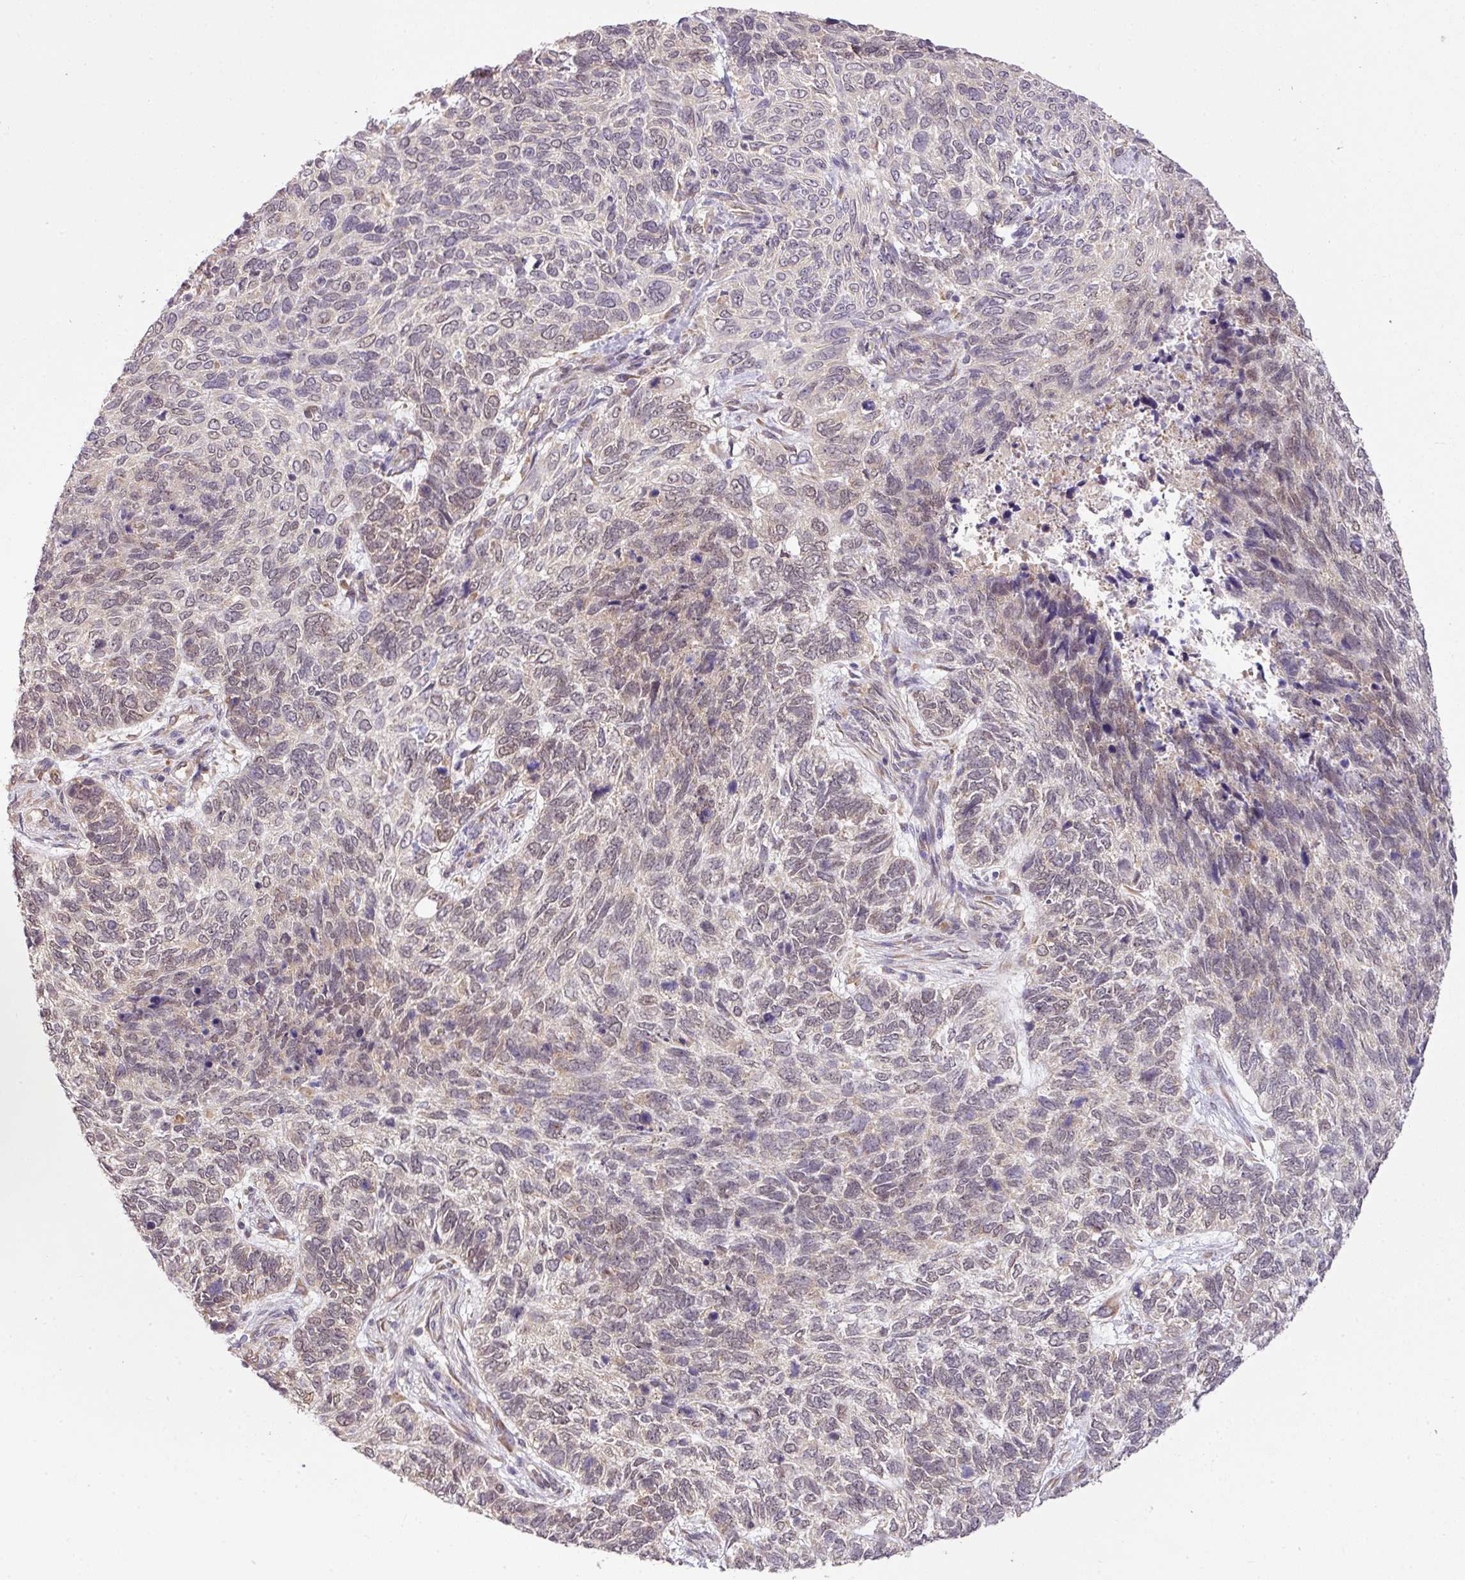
{"staining": {"intensity": "weak", "quantity": "<25%", "location": "nuclear"}, "tissue": "skin cancer", "cell_type": "Tumor cells", "image_type": "cancer", "snomed": [{"axis": "morphology", "description": "Basal cell carcinoma"}, {"axis": "topography", "description": "Skin"}], "caption": "This is an immunohistochemistry histopathology image of human basal cell carcinoma (skin). There is no expression in tumor cells.", "gene": "DNAAF4", "patient": {"sex": "female", "age": 65}}